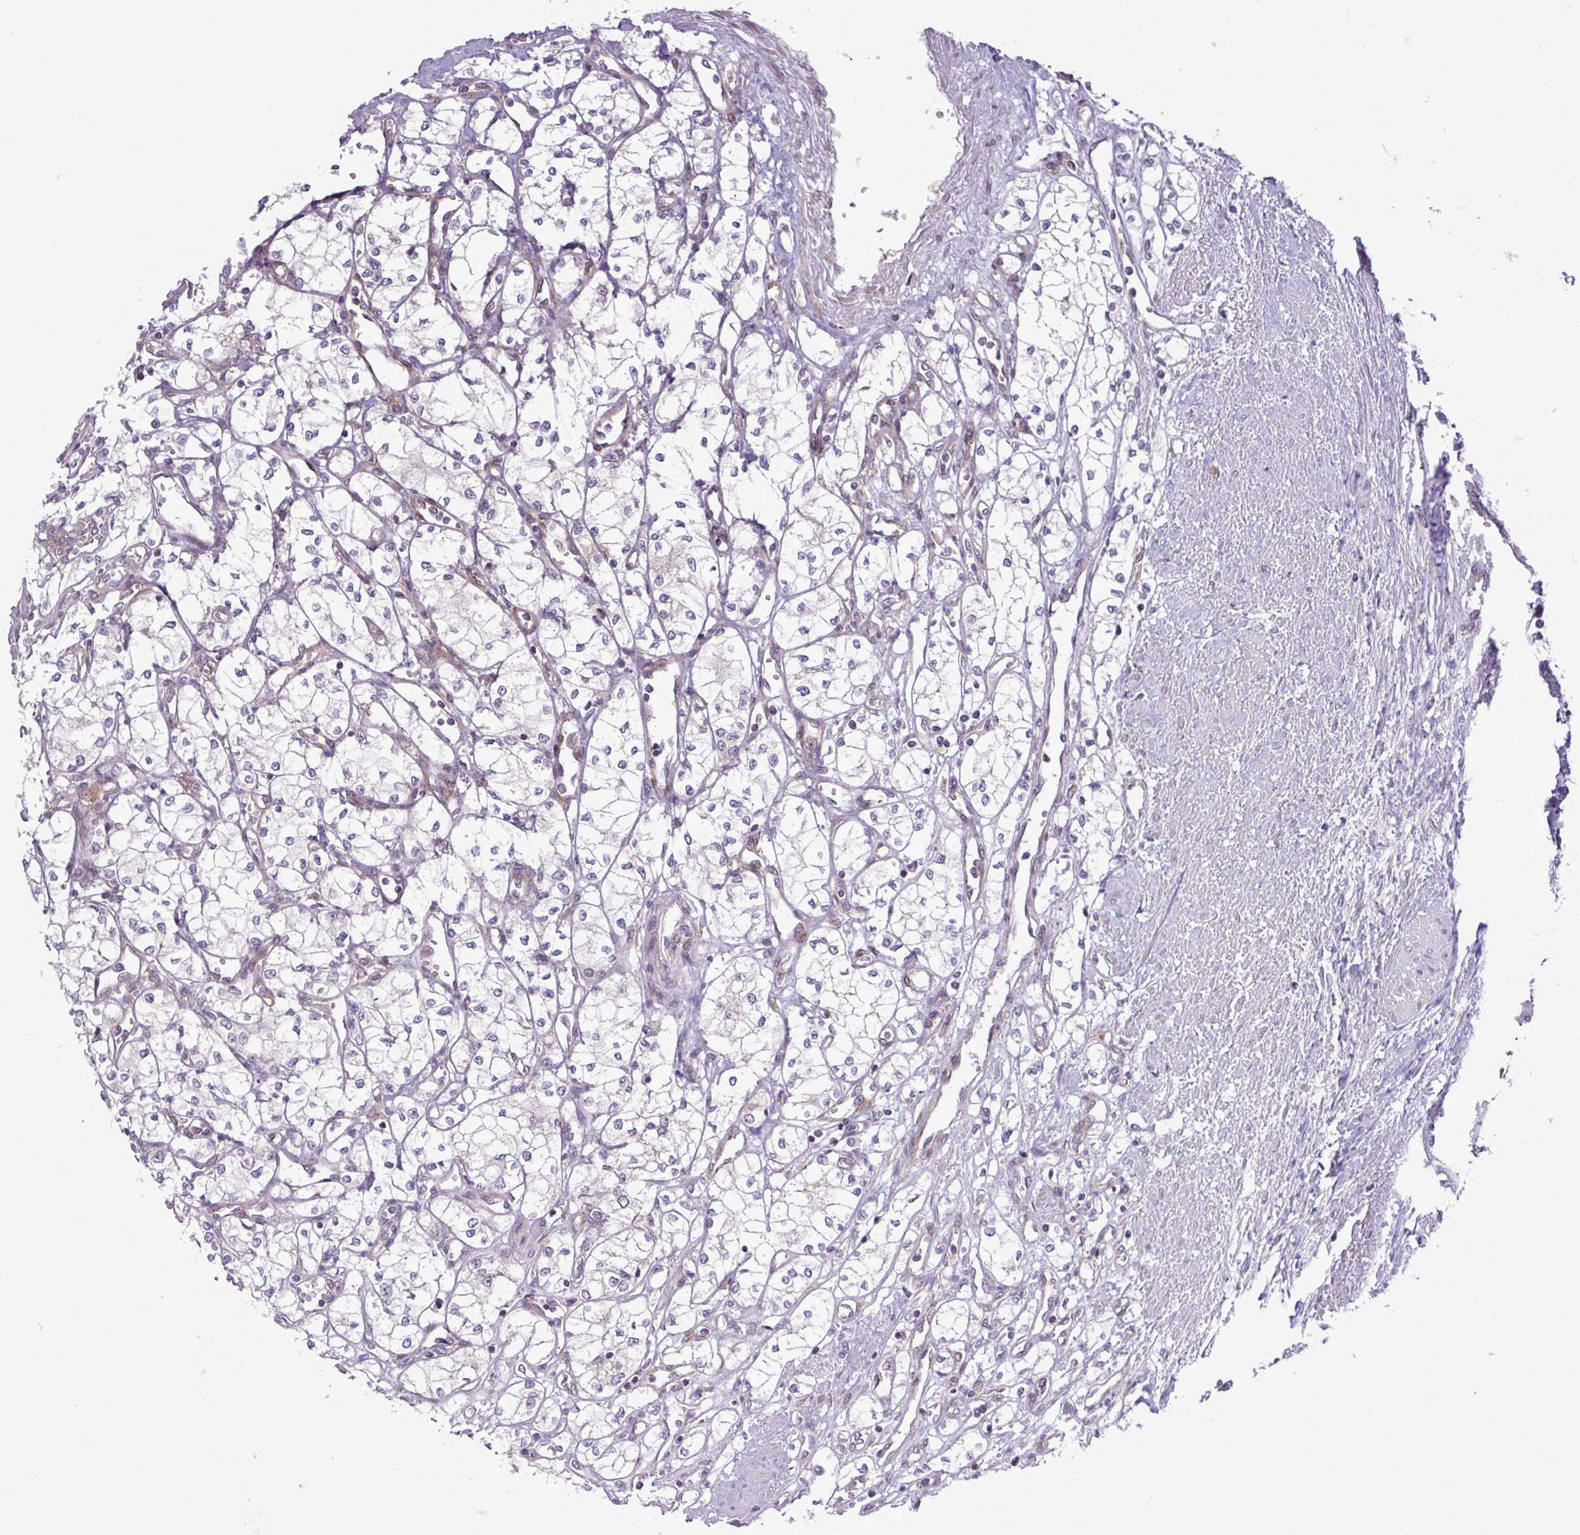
{"staining": {"intensity": "negative", "quantity": "none", "location": "none"}, "tissue": "renal cancer", "cell_type": "Tumor cells", "image_type": "cancer", "snomed": [{"axis": "morphology", "description": "Adenocarcinoma, NOS"}, {"axis": "topography", "description": "Kidney"}], "caption": "This is an immunohistochemistry (IHC) micrograph of adenocarcinoma (renal). There is no staining in tumor cells.", "gene": "FAM222B", "patient": {"sex": "male", "age": 59}}